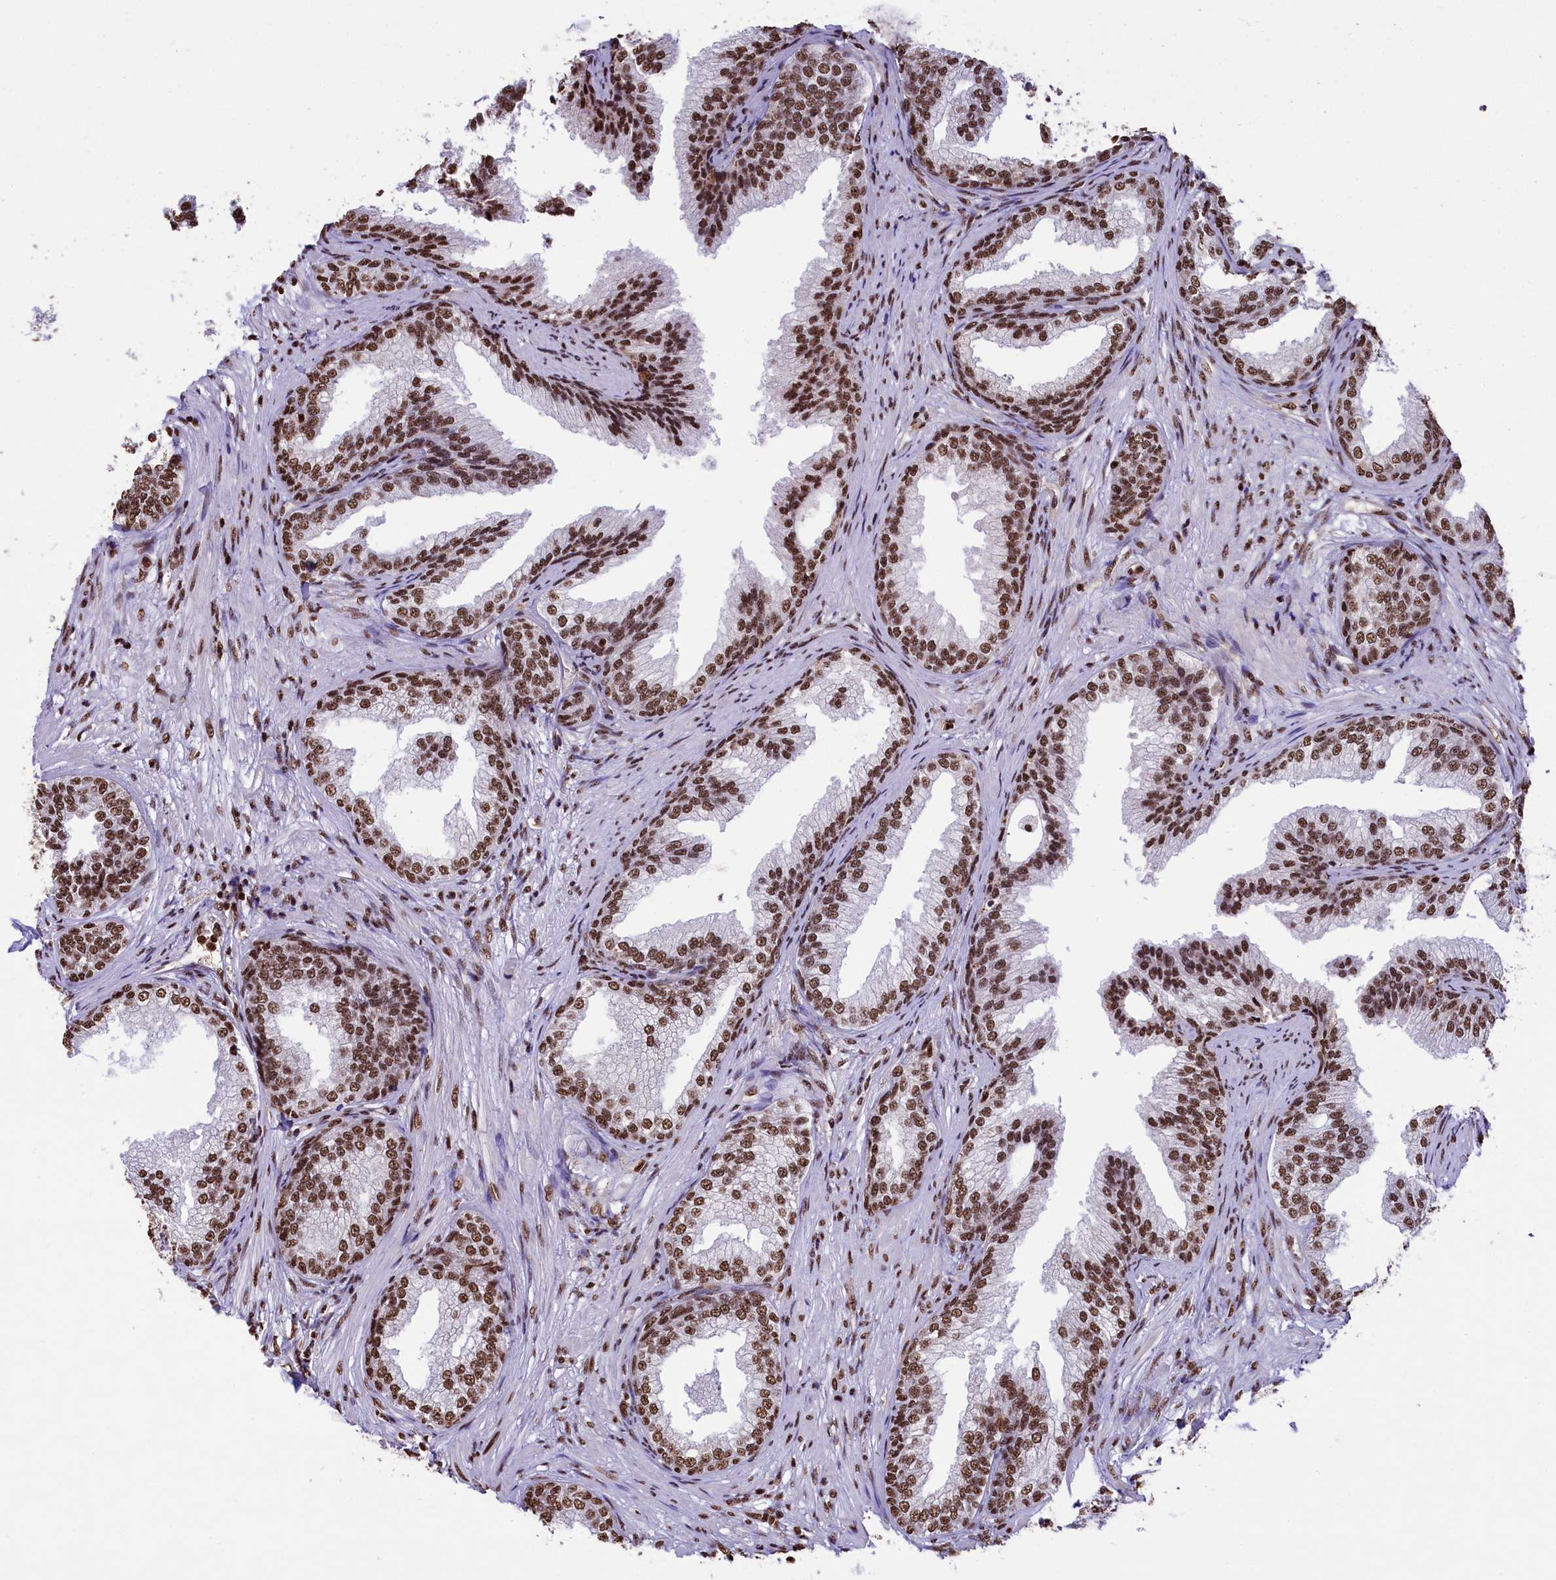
{"staining": {"intensity": "strong", "quantity": ">75%", "location": "nuclear"}, "tissue": "prostate", "cell_type": "Glandular cells", "image_type": "normal", "snomed": [{"axis": "morphology", "description": "Normal tissue, NOS"}, {"axis": "topography", "description": "Prostate"}], "caption": "The photomicrograph shows a brown stain indicating the presence of a protein in the nuclear of glandular cells in prostate. (brown staining indicates protein expression, while blue staining denotes nuclei).", "gene": "SNRPD2", "patient": {"sex": "male", "age": 76}}